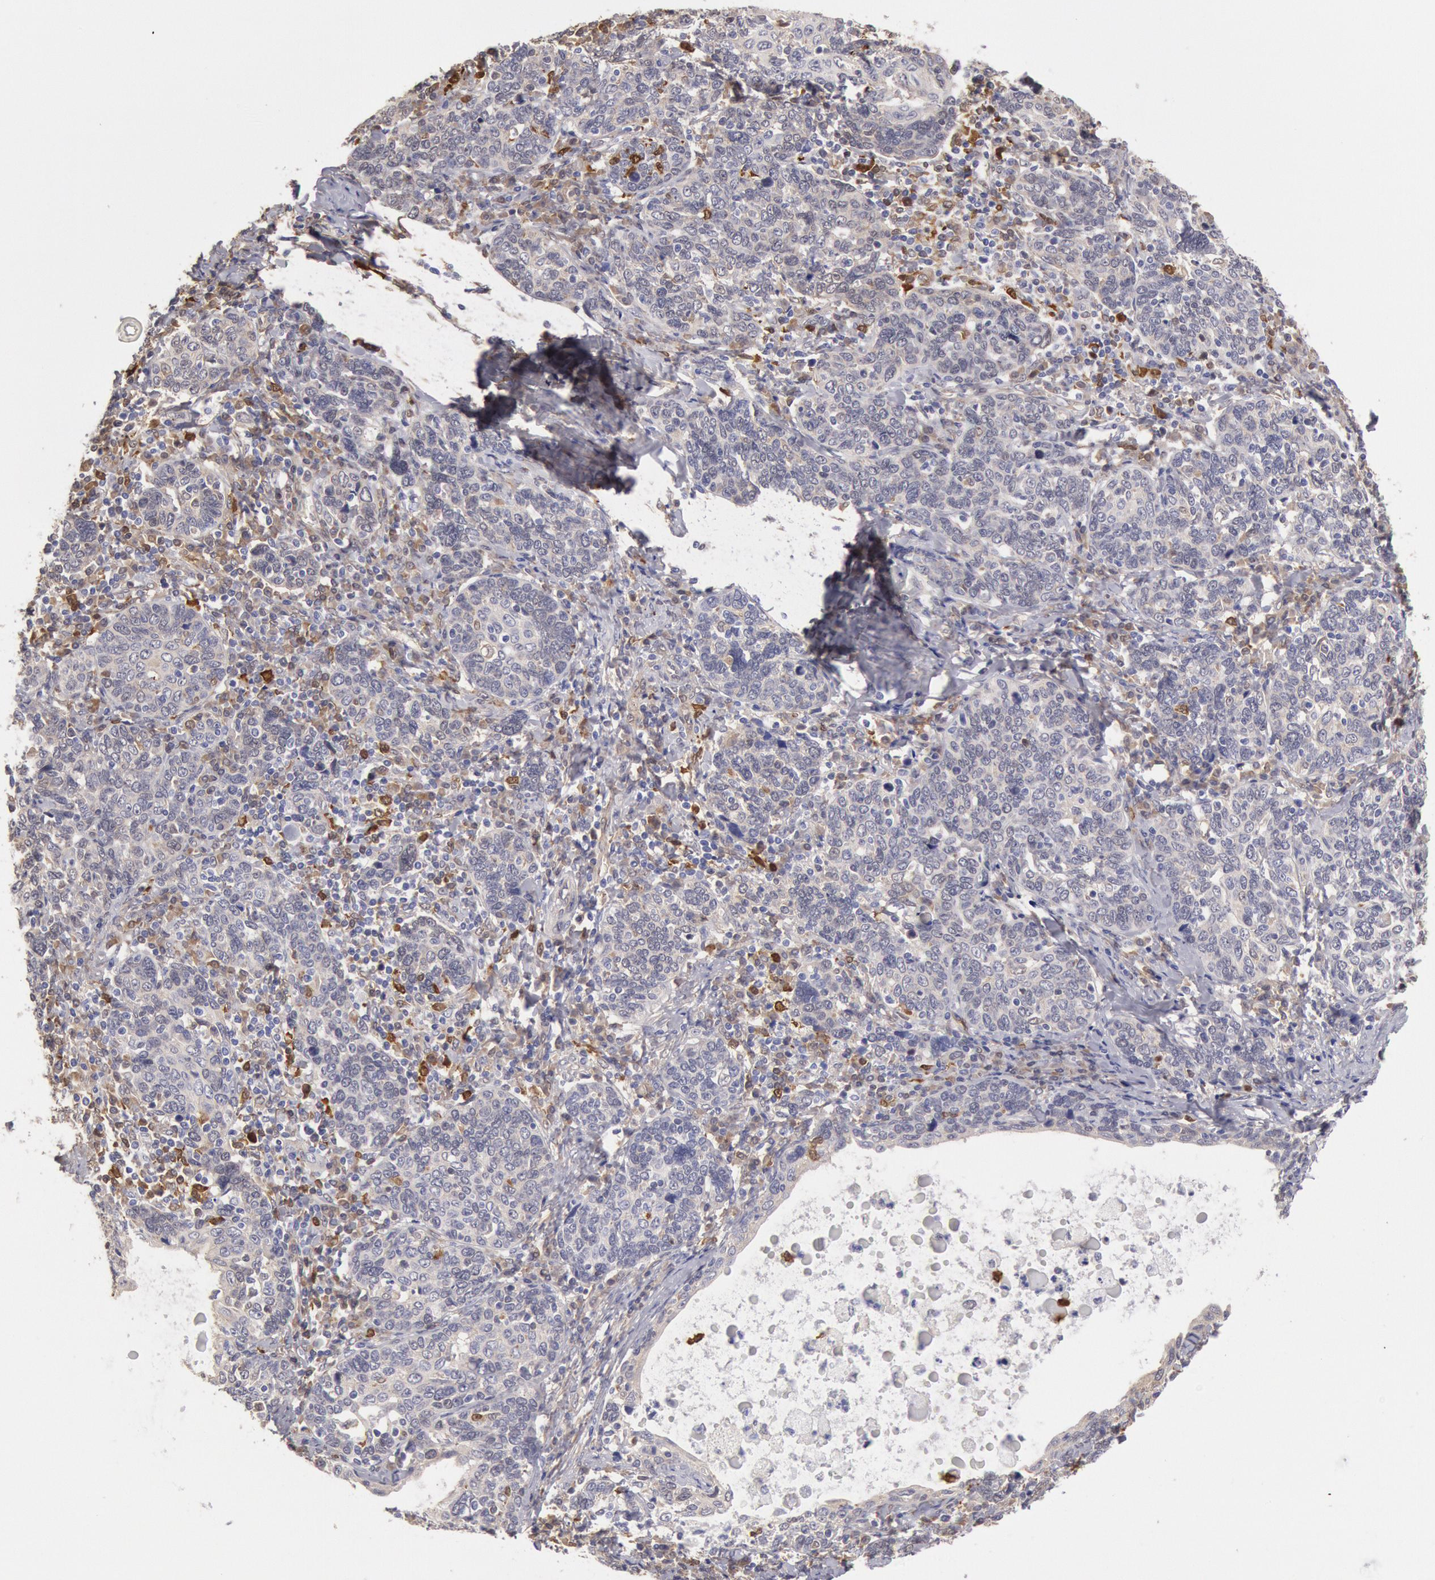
{"staining": {"intensity": "negative", "quantity": "none", "location": "none"}, "tissue": "cervical cancer", "cell_type": "Tumor cells", "image_type": "cancer", "snomed": [{"axis": "morphology", "description": "Squamous cell carcinoma, NOS"}, {"axis": "topography", "description": "Cervix"}], "caption": "Micrograph shows no protein positivity in tumor cells of cervical cancer tissue.", "gene": "CCDC50", "patient": {"sex": "female", "age": 41}}